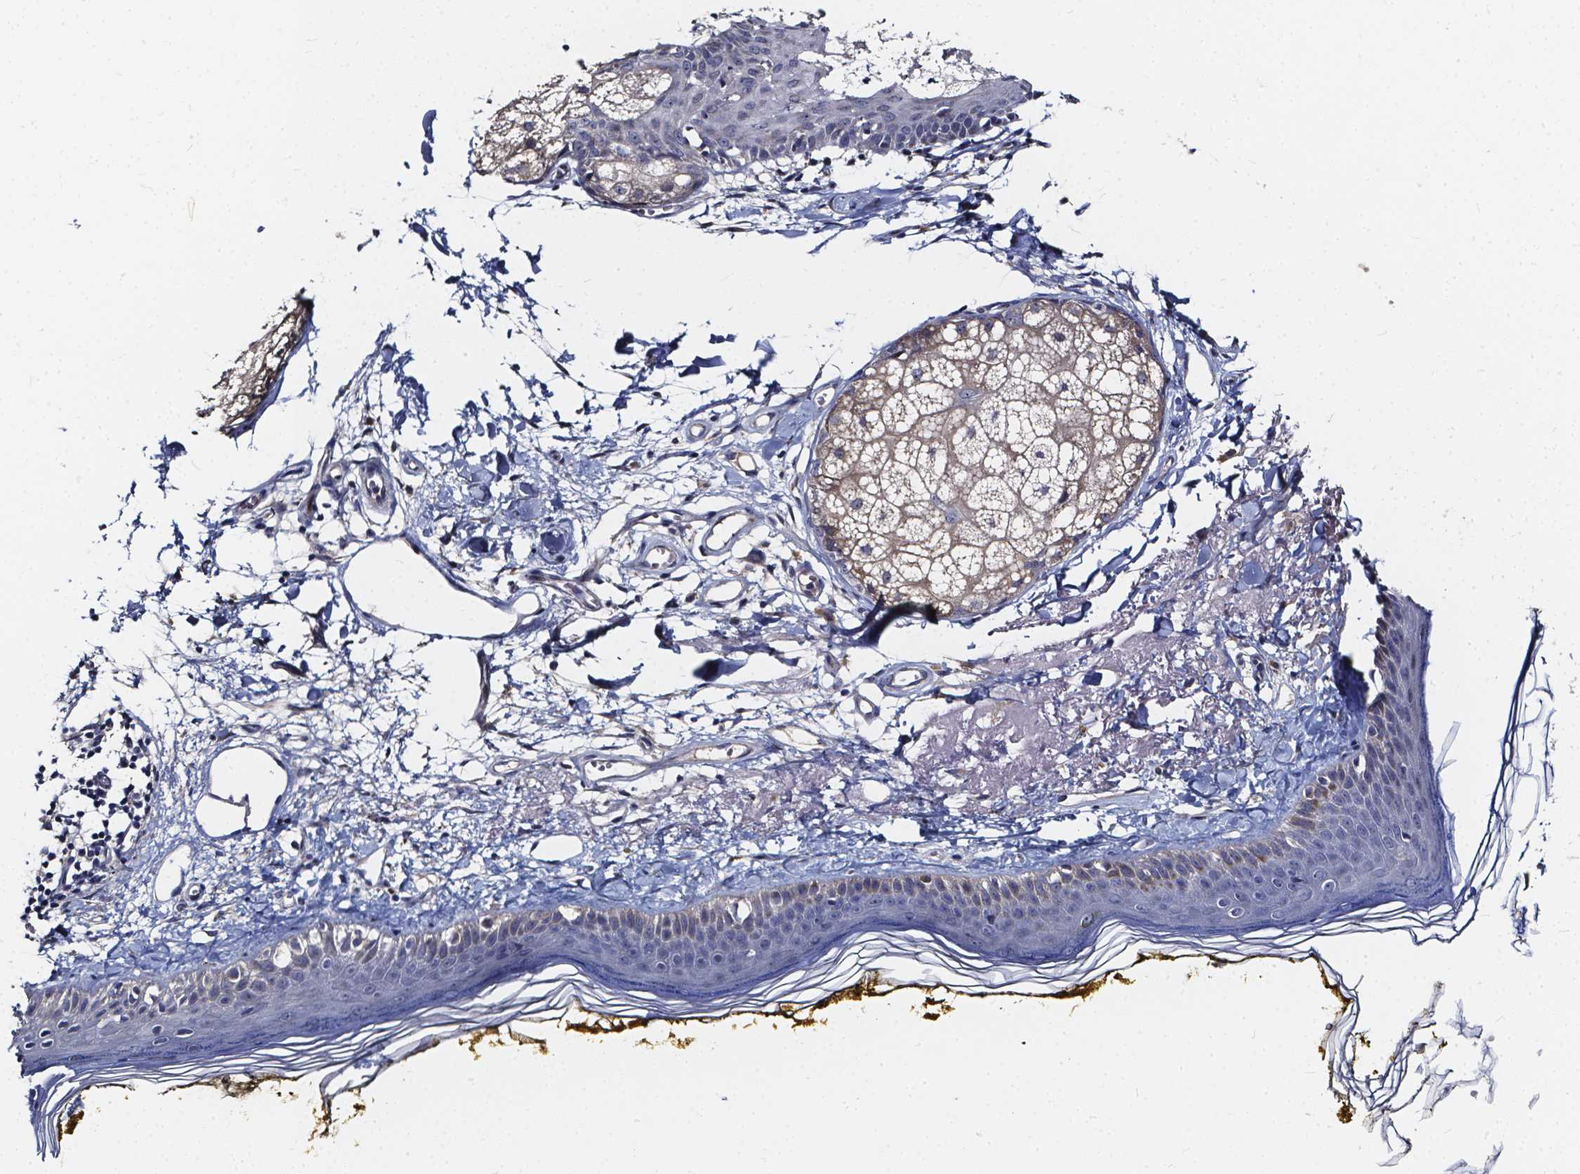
{"staining": {"intensity": "negative", "quantity": "none", "location": "none"}, "tissue": "skin", "cell_type": "Fibroblasts", "image_type": "normal", "snomed": [{"axis": "morphology", "description": "Normal tissue, NOS"}, {"axis": "topography", "description": "Skin"}], "caption": "Skin was stained to show a protein in brown. There is no significant positivity in fibroblasts. The staining is performed using DAB (3,3'-diaminobenzidine) brown chromogen with nuclei counter-stained in using hematoxylin.", "gene": "SOWAHA", "patient": {"sex": "male", "age": 76}}